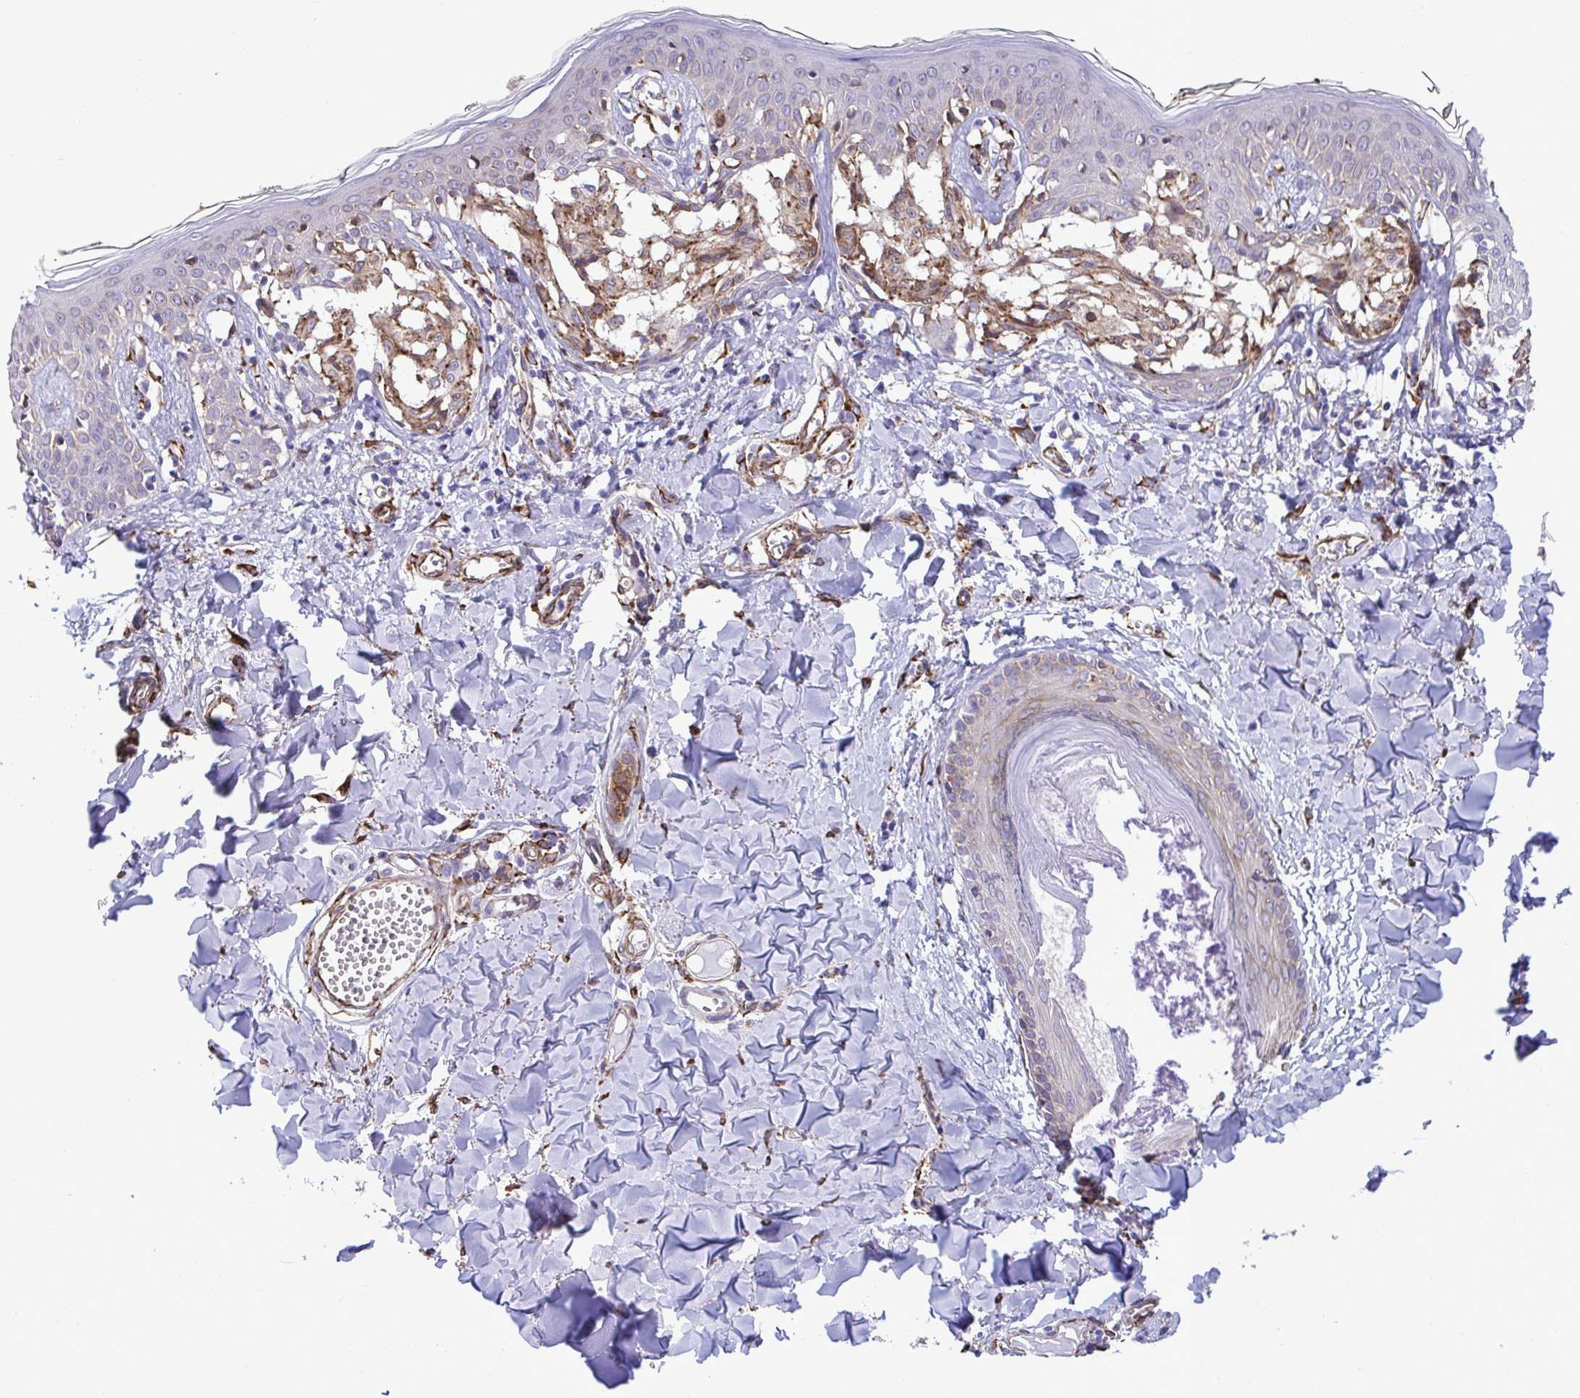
{"staining": {"intensity": "moderate", "quantity": ">75%", "location": "cytoplasmic/membranous"}, "tissue": "melanoma", "cell_type": "Tumor cells", "image_type": "cancer", "snomed": [{"axis": "morphology", "description": "Malignant melanoma, NOS"}, {"axis": "topography", "description": "Skin"}], "caption": "Melanoma was stained to show a protein in brown. There is medium levels of moderate cytoplasmic/membranous expression in about >75% of tumor cells. Ihc stains the protein in brown and the nuclei are stained blue.", "gene": "ASPH", "patient": {"sex": "female", "age": 43}}